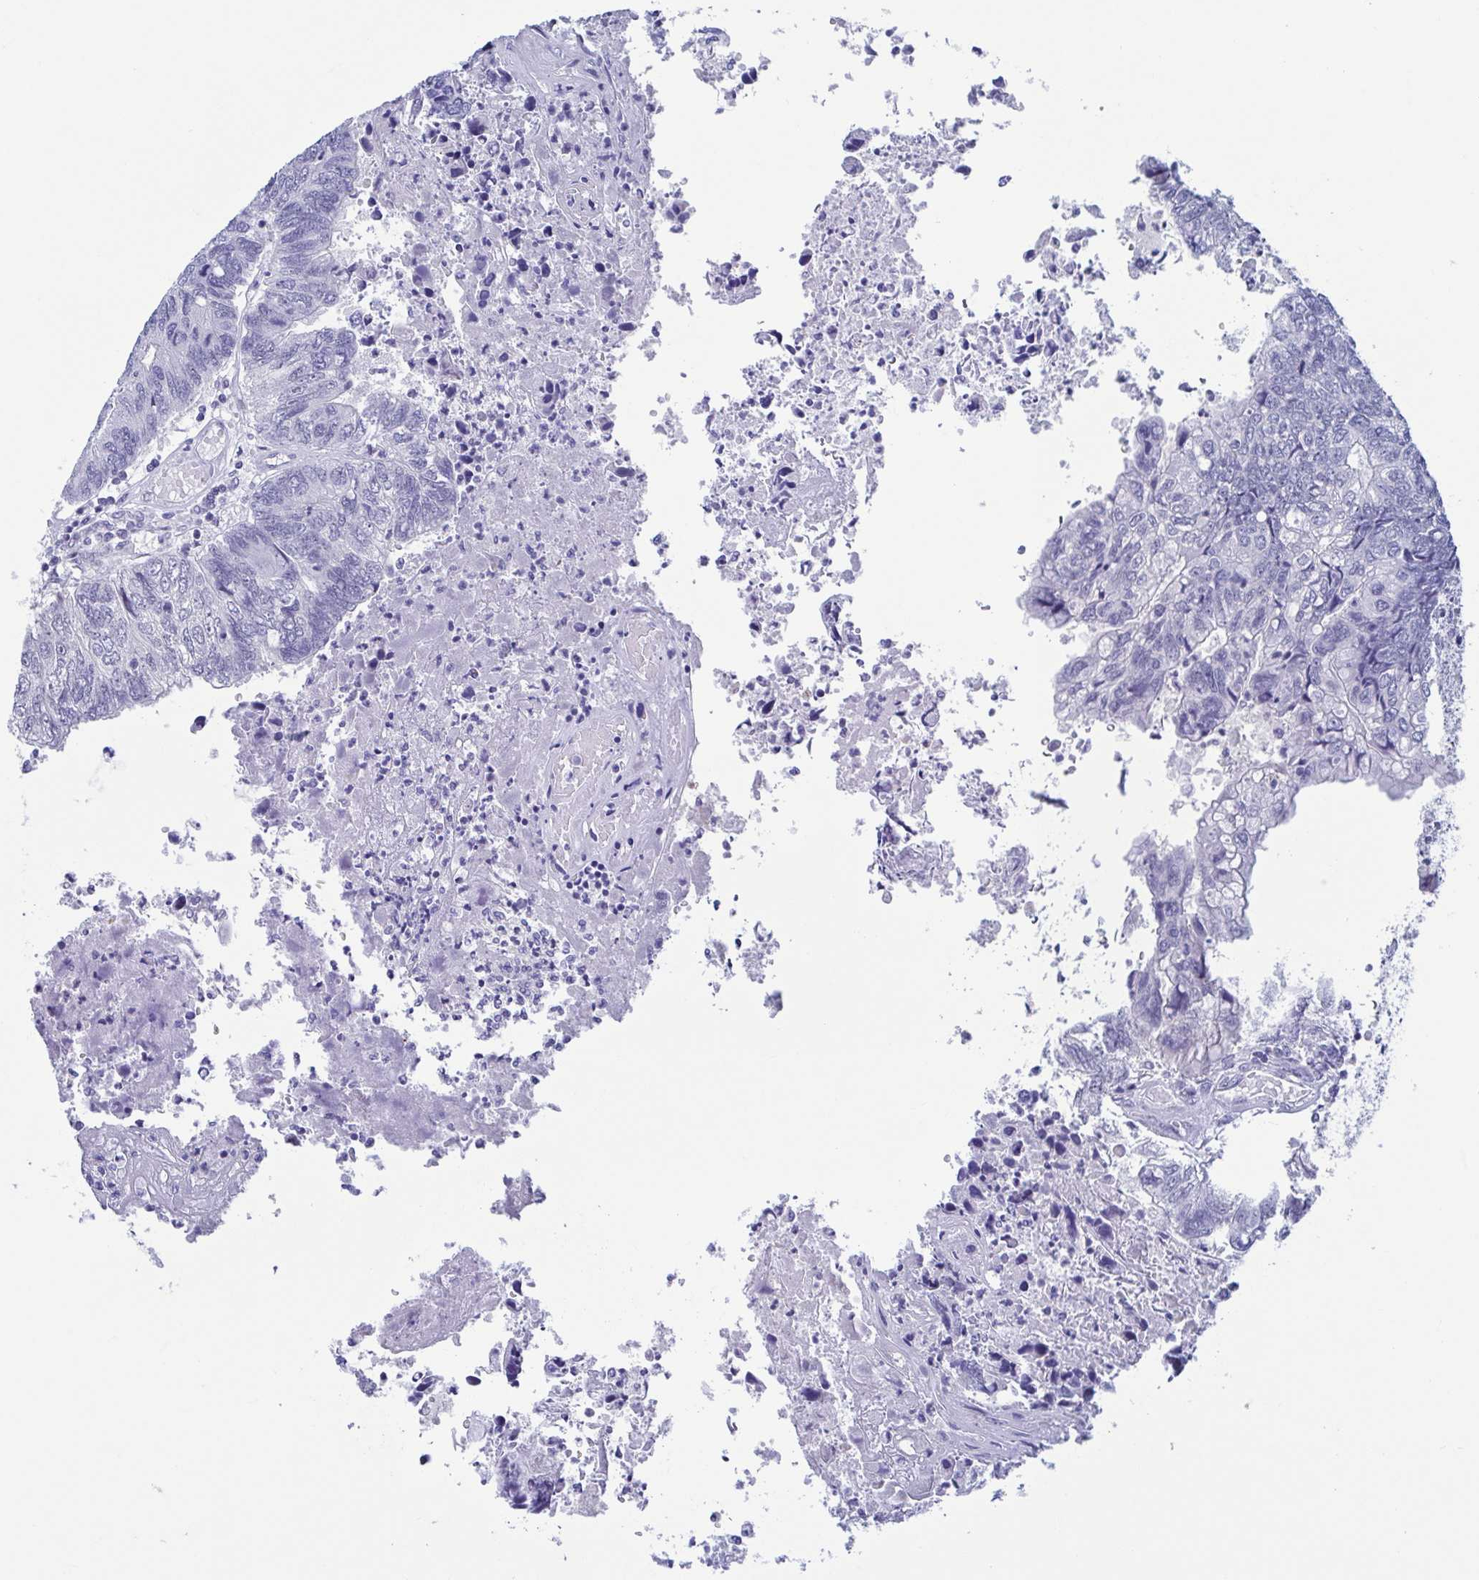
{"staining": {"intensity": "negative", "quantity": "none", "location": "none"}, "tissue": "colorectal cancer", "cell_type": "Tumor cells", "image_type": "cancer", "snomed": [{"axis": "morphology", "description": "Adenocarcinoma, NOS"}, {"axis": "topography", "description": "Colon"}], "caption": "This is an IHC histopathology image of human colorectal cancer. There is no expression in tumor cells.", "gene": "PERM1", "patient": {"sex": "female", "age": 67}}